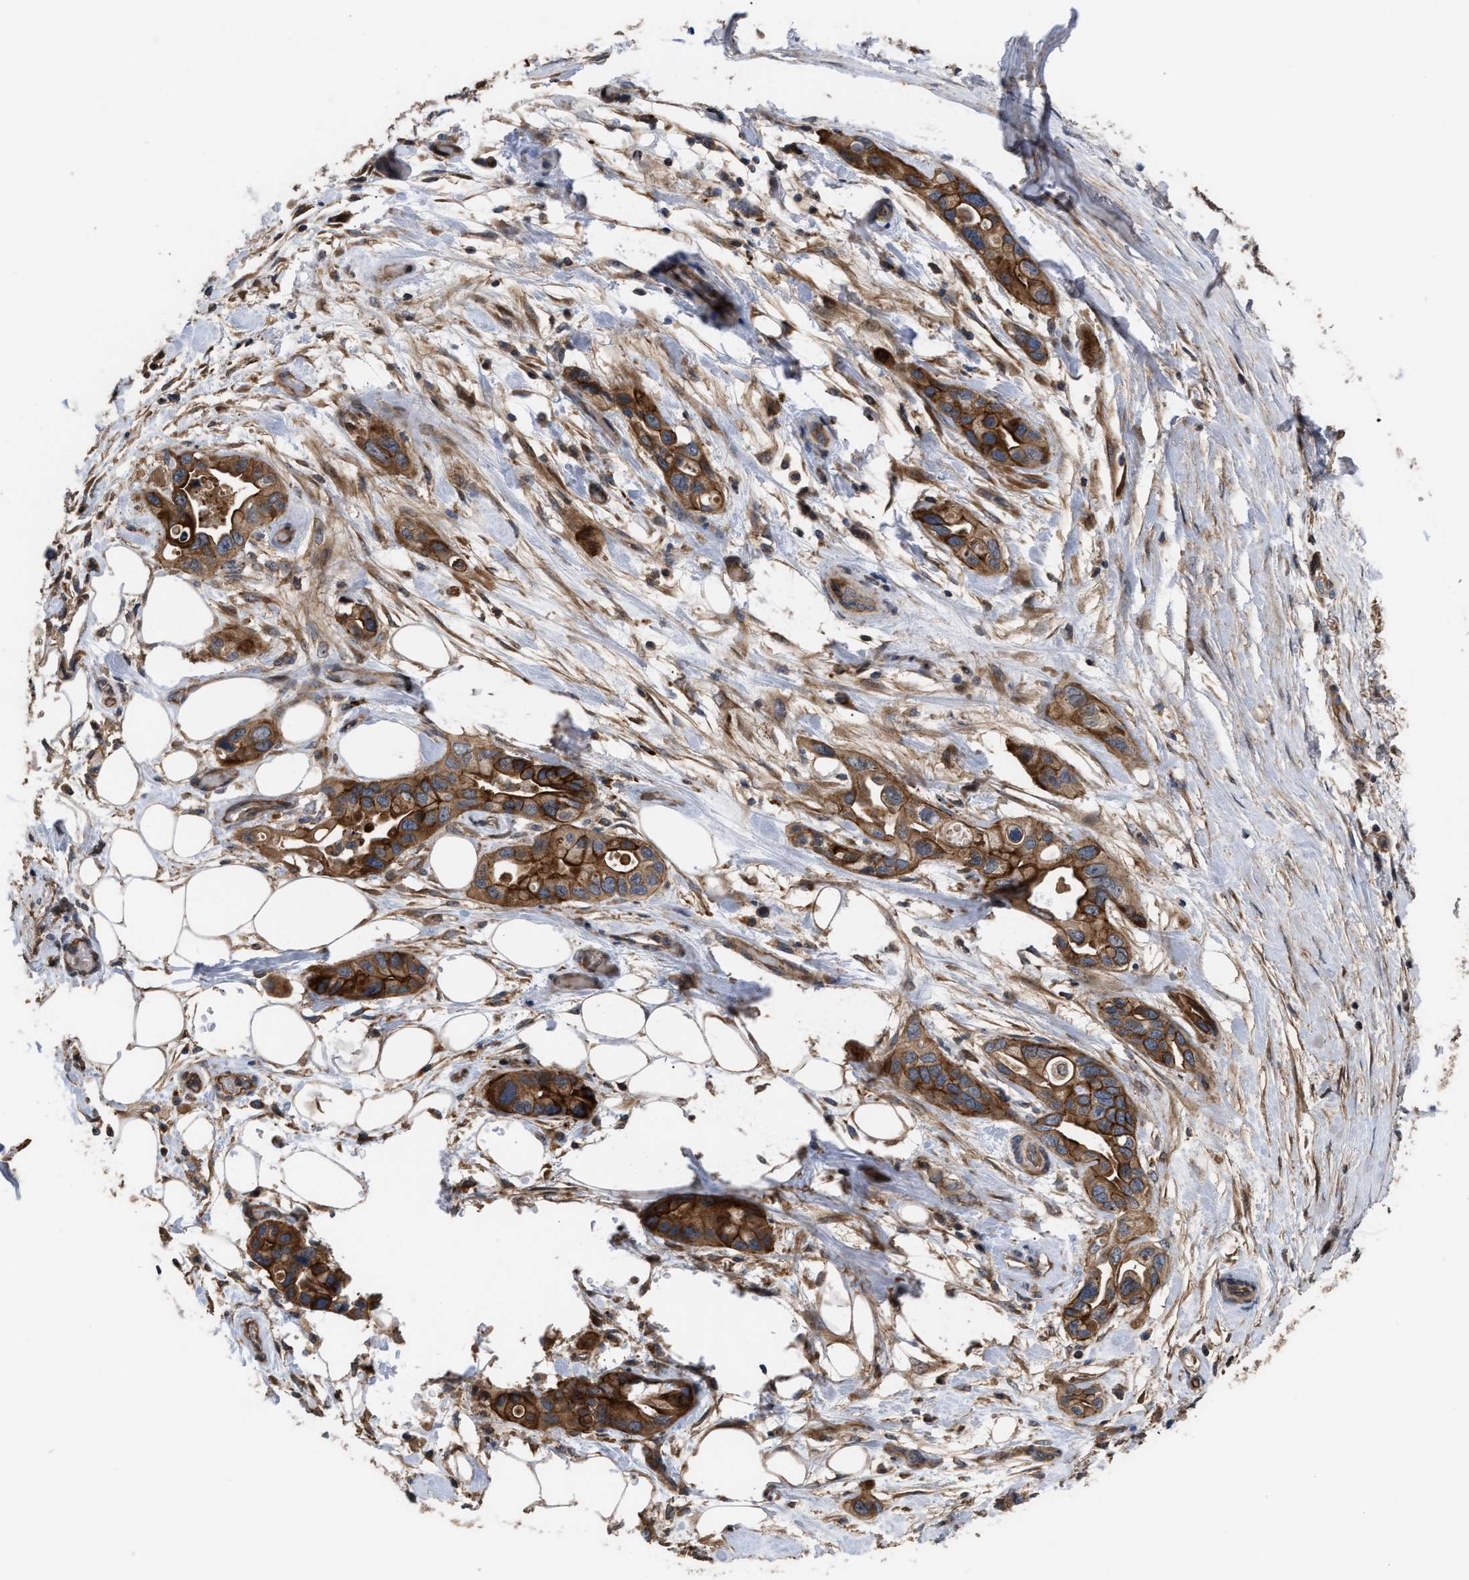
{"staining": {"intensity": "strong", "quantity": ">75%", "location": "cytoplasmic/membranous"}, "tissue": "pancreatic cancer", "cell_type": "Tumor cells", "image_type": "cancer", "snomed": [{"axis": "morphology", "description": "Adenocarcinoma, NOS"}, {"axis": "topography", "description": "Pancreas"}], "caption": "Immunohistochemical staining of pancreatic cancer (adenocarcinoma) displays strong cytoplasmic/membranous protein staining in about >75% of tumor cells. (DAB IHC with brightfield microscopy, high magnification).", "gene": "STAU1", "patient": {"sex": "female", "age": 77}}